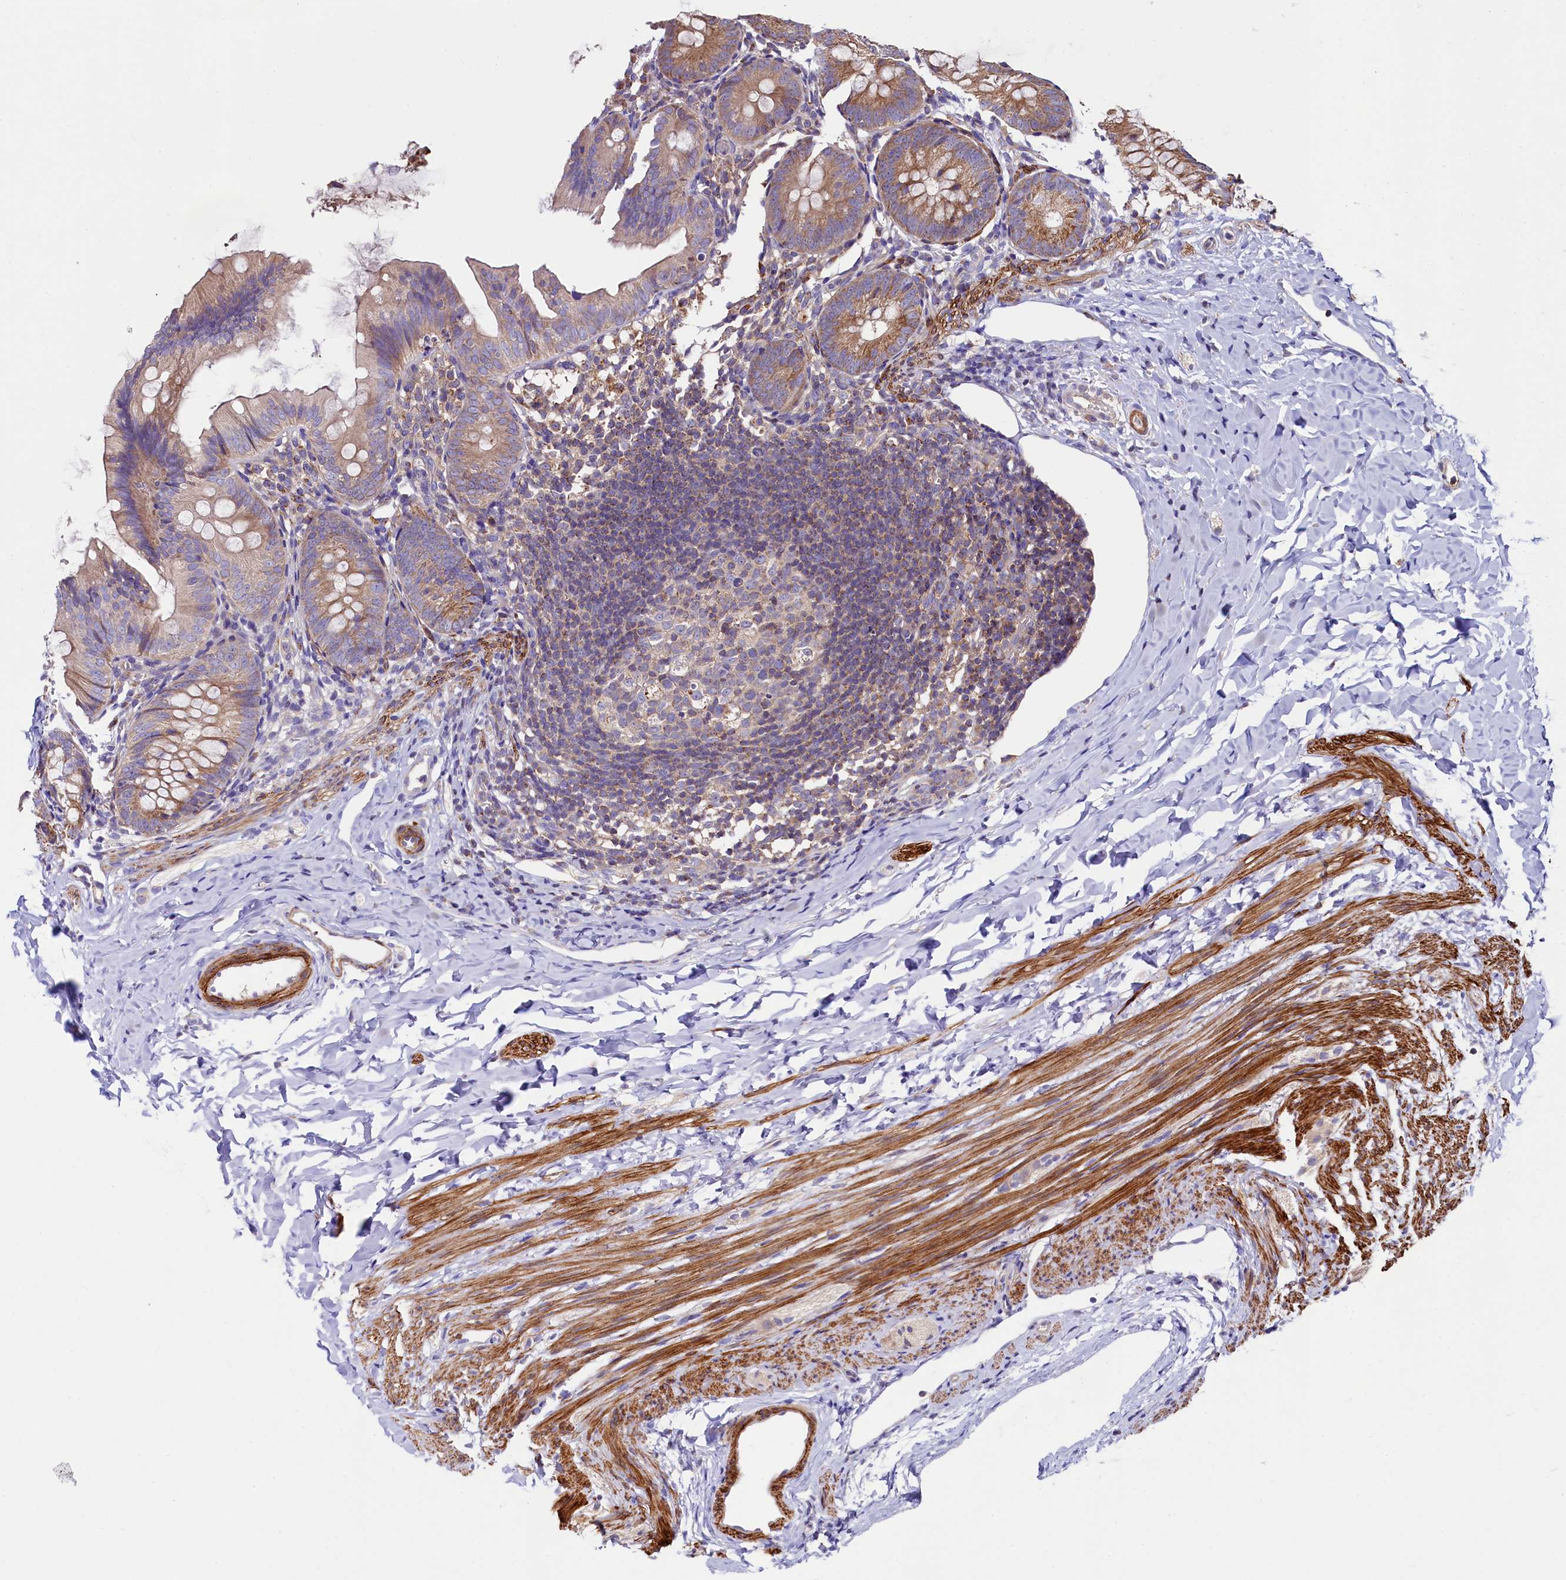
{"staining": {"intensity": "moderate", "quantity": ">75%", "location": "cytoplasmic/membranous"}, "tissue": "appendix", "cell_type": "Glandular cells", "image_type": "normal", "snomed": [{"axis": "morphology", "description": "Normal tissue, NOS"}, {"axis": "topography", "description": "Appendix"}], "caption": "Moderate cytoplasmic/membranous expression for a protein is identified in approximately >75% of glandular cells of unremarkable appendix using immunohistochemistry.", "gene": "CIAO3", "patient": {"sex": "male", "age": 1}}